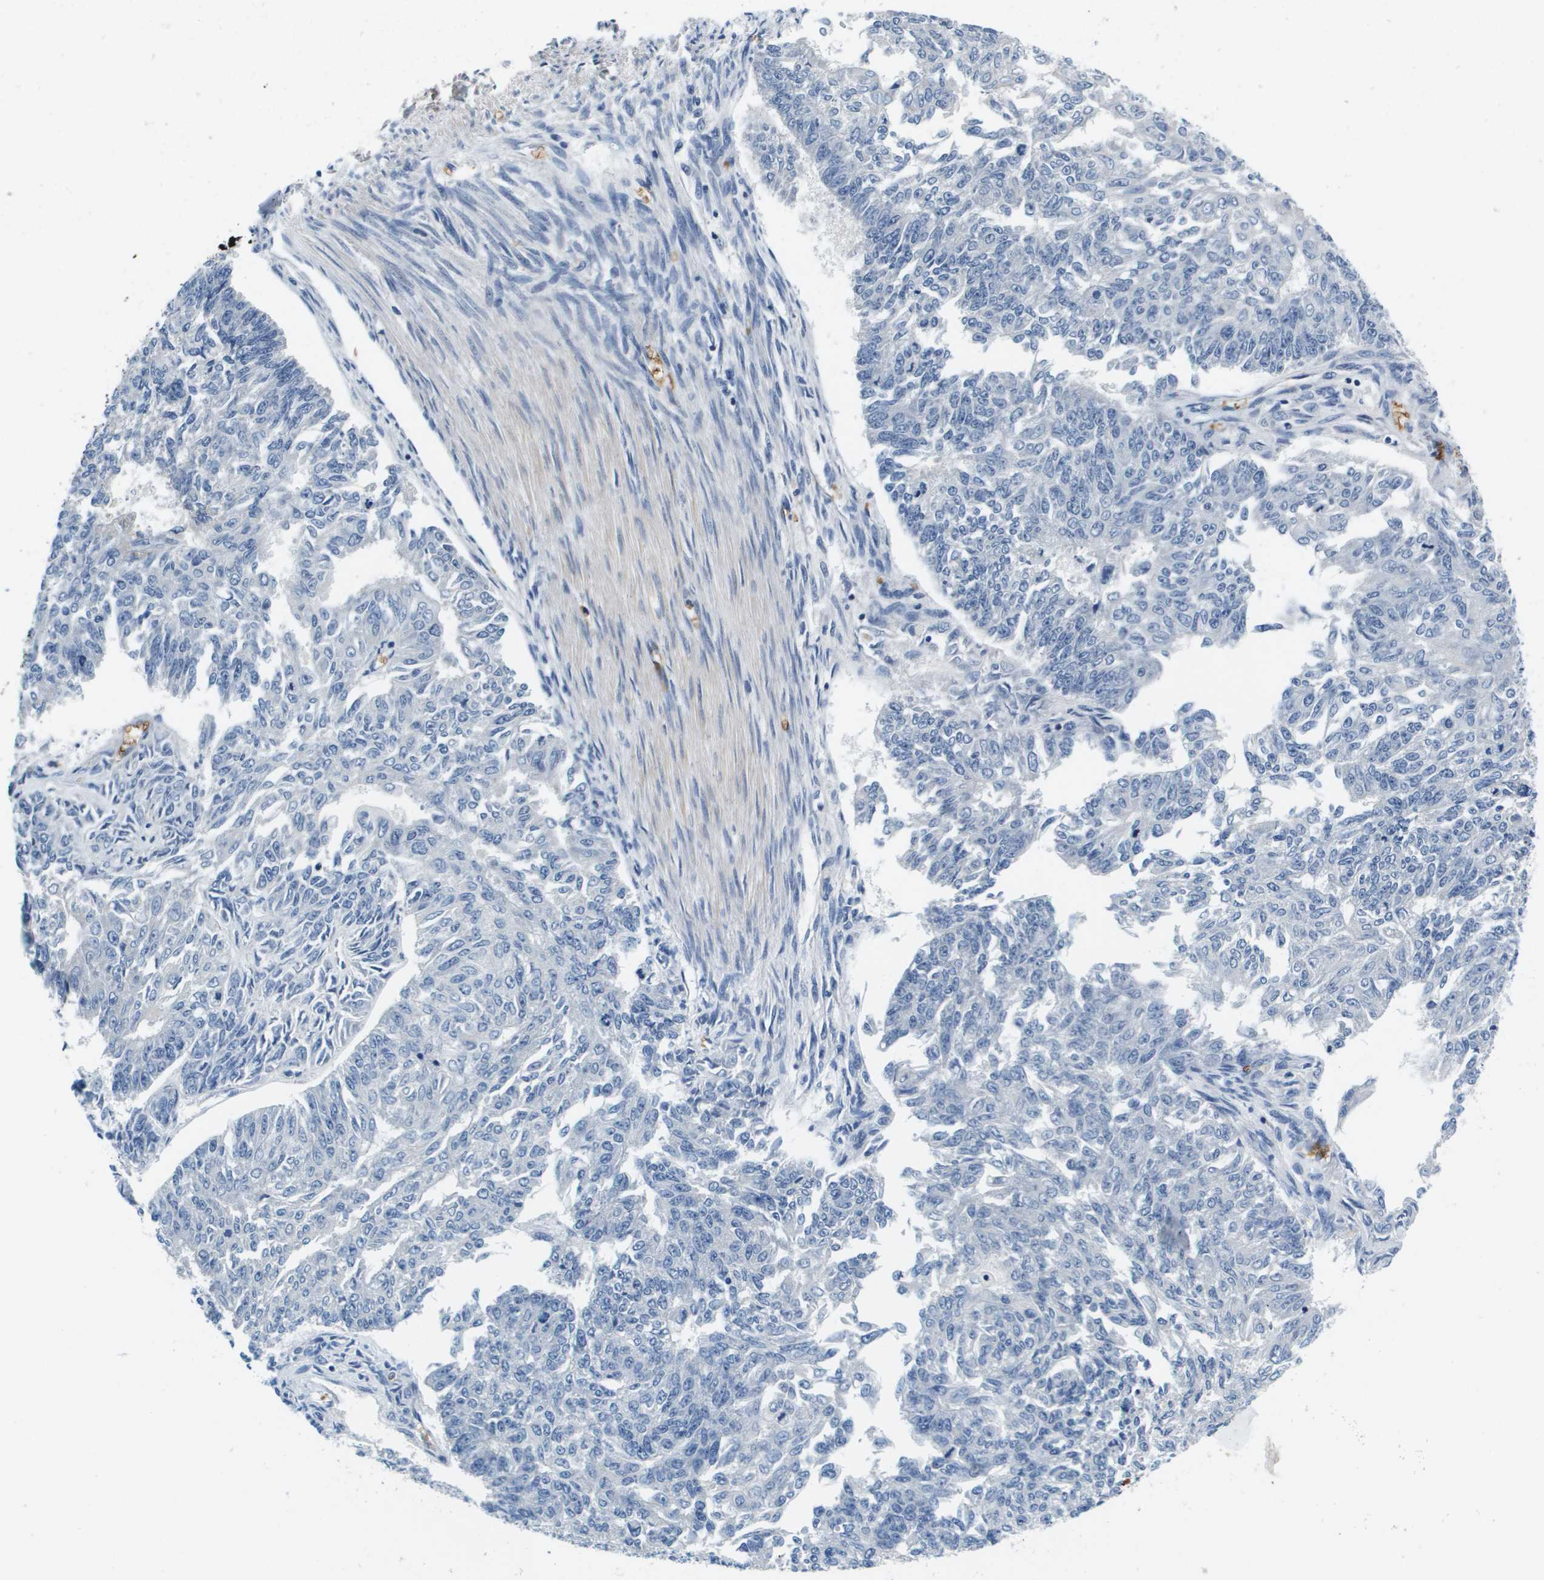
{"staining": {"intensity": "negative", "quantity": "none", "location": "none"}, "tissue": "endometrial cancer", "cell_type": "Tumor cells", "image_type": "cancer", "snomed": [{"axis": "morphology", "description": "Adenocarcinoma, NOS"}, {"axis": "topography", "description": "Endometrium"}], "caption": "The immunohistochemistry (IHC) photomicrograph has no significant expression in tumor cells of endometrial cancer (adenocarcinoma) tissue. Brightfield microscopy of immunohistochemistry (IHC) stained with DAB (3,3'-diaminobenzidine) (brown) and hematoxylin (blue), captured at high magnification.", "gene": "KCNQ5", "patient": {"sex": "female", "age": 32}}